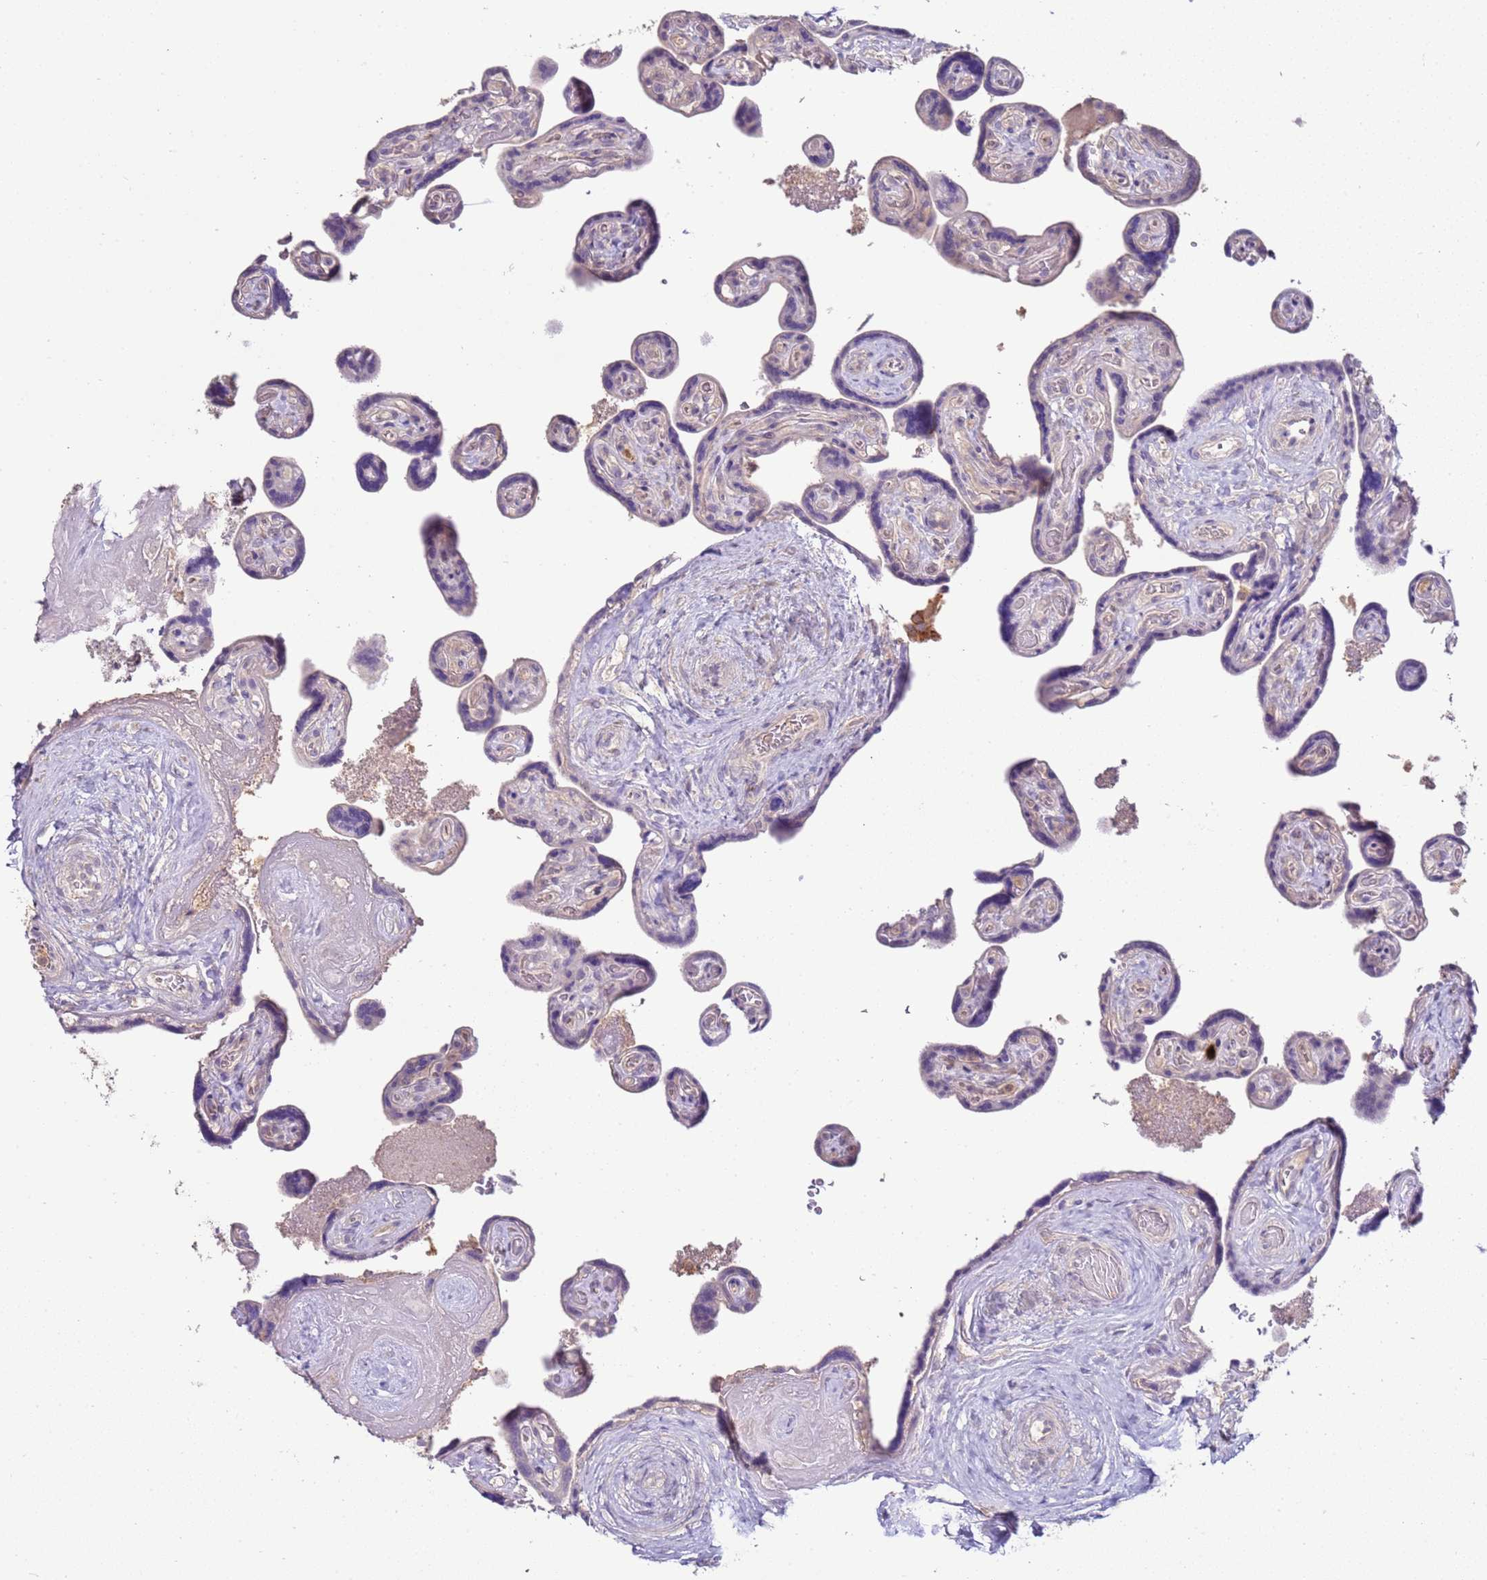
{"staining": {"intensity": "negative", "quantity": "none", "location": "none"}, "tissue": "placenta", "cell_type": "Trophoblastic cells", "image_type": "normal", "snomed": [{"axis": "morphology", "description": "Normal tissue, NOS"}, {"axis": "topography", "description": "Placenta"}], "caption": "Histopathology image shows no protein staining in trophoblastic cells of benign placenta. (DAB (3,3'-diaminobenzidine) immunohistochemistry (IHC), high magnification).", "gene": "IL2RG", "patient": {"sex": "female", "age": 32}}